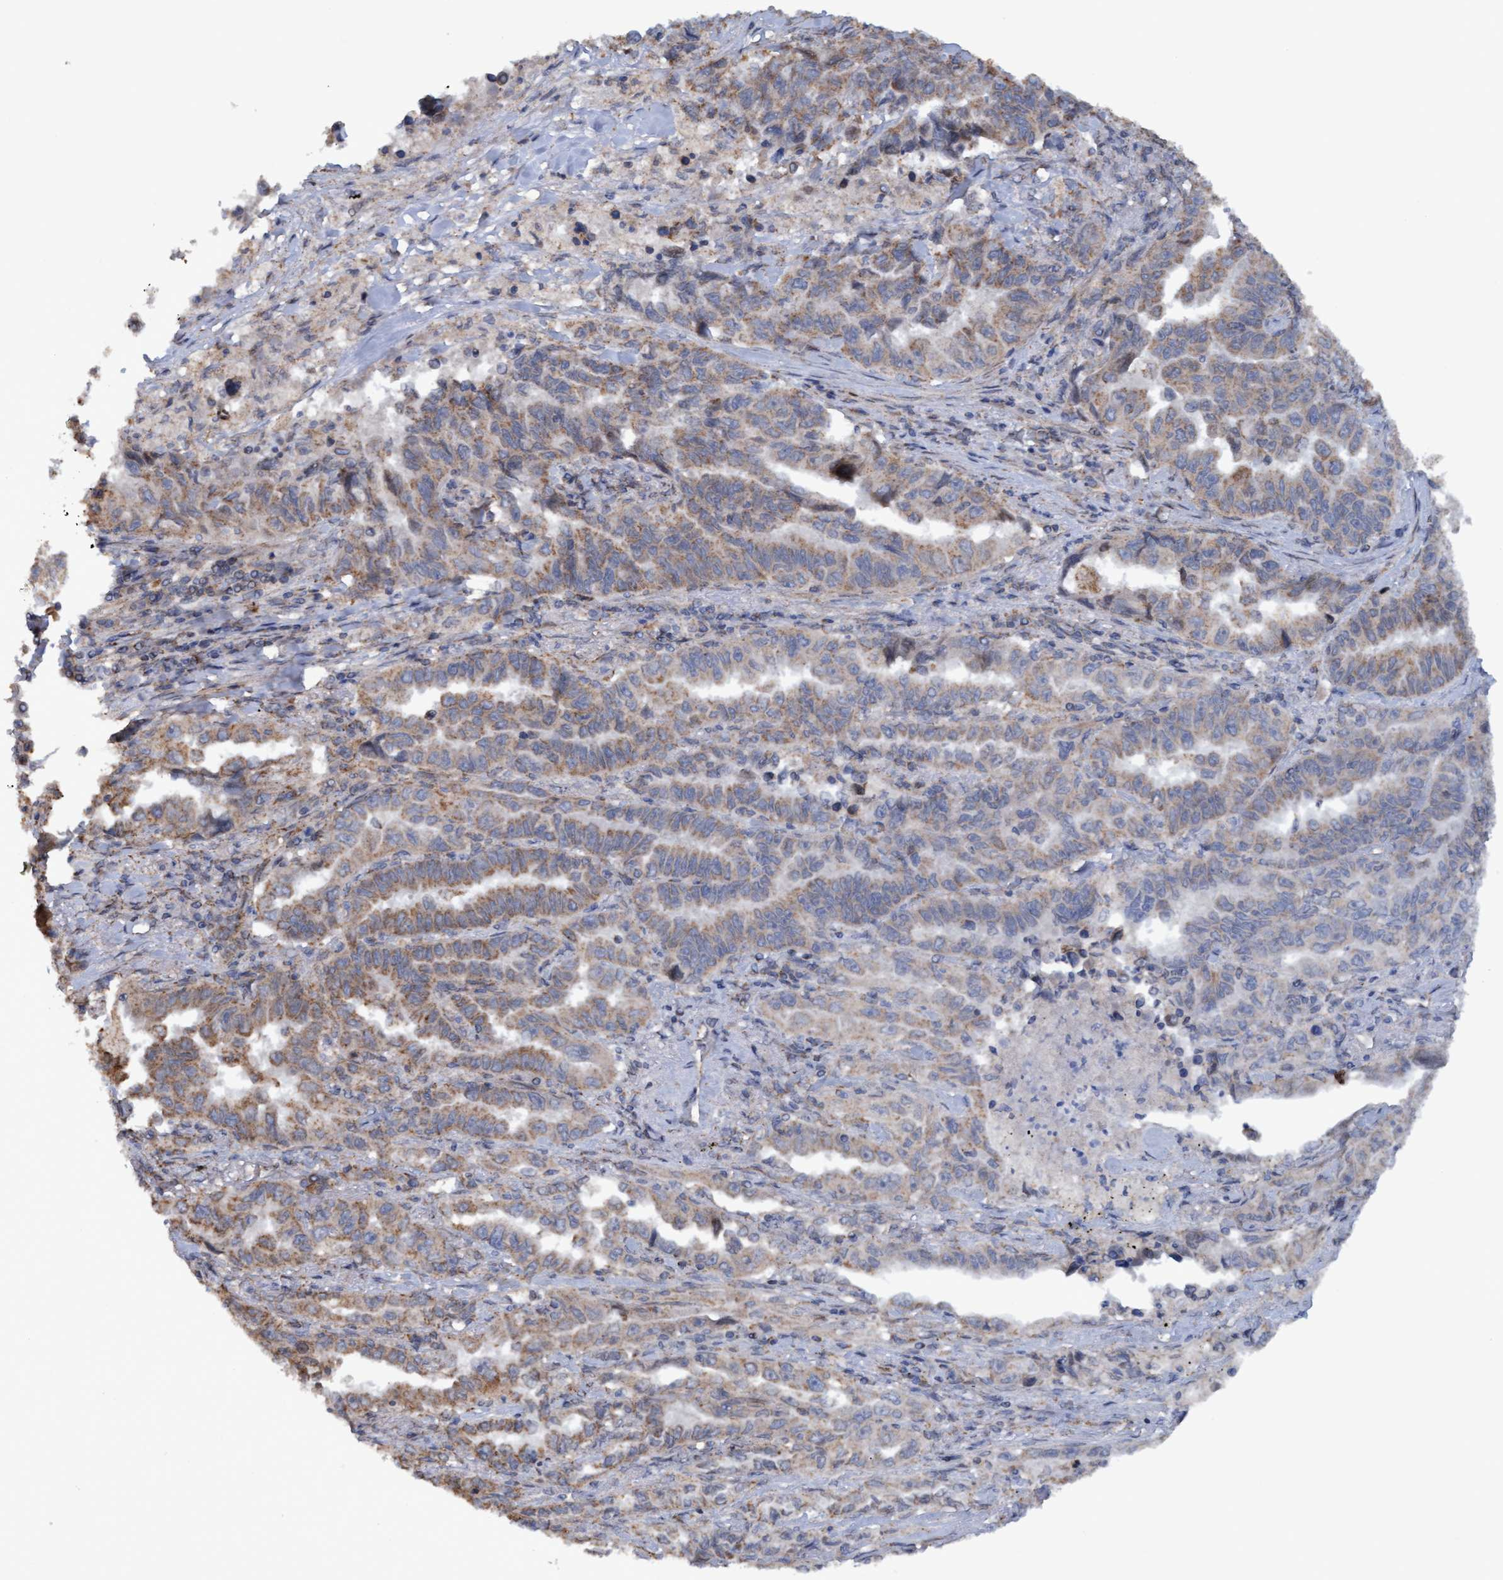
{"staining": {"intensity": "weak", "quantity": ">75%", "location": "cytoplasmic/membranous"}, "tissue": "lung cancer", "cell_type": "Tumor cells", "image_type": "cancer", "snomed": [{"axis": "morphology", "description": "Adenocarcinoma, NOS"}, {"axis": "topography", "description": "Lung"}], "caption": "About >75% of tumor cells in lung adenocarcinoma exhibit weak cytoplasmic/membranous protein expression as visualized by brown immunohistochemical staining.", "gene": "MGLL", "patient": {"sex": "female", "age": 51}}